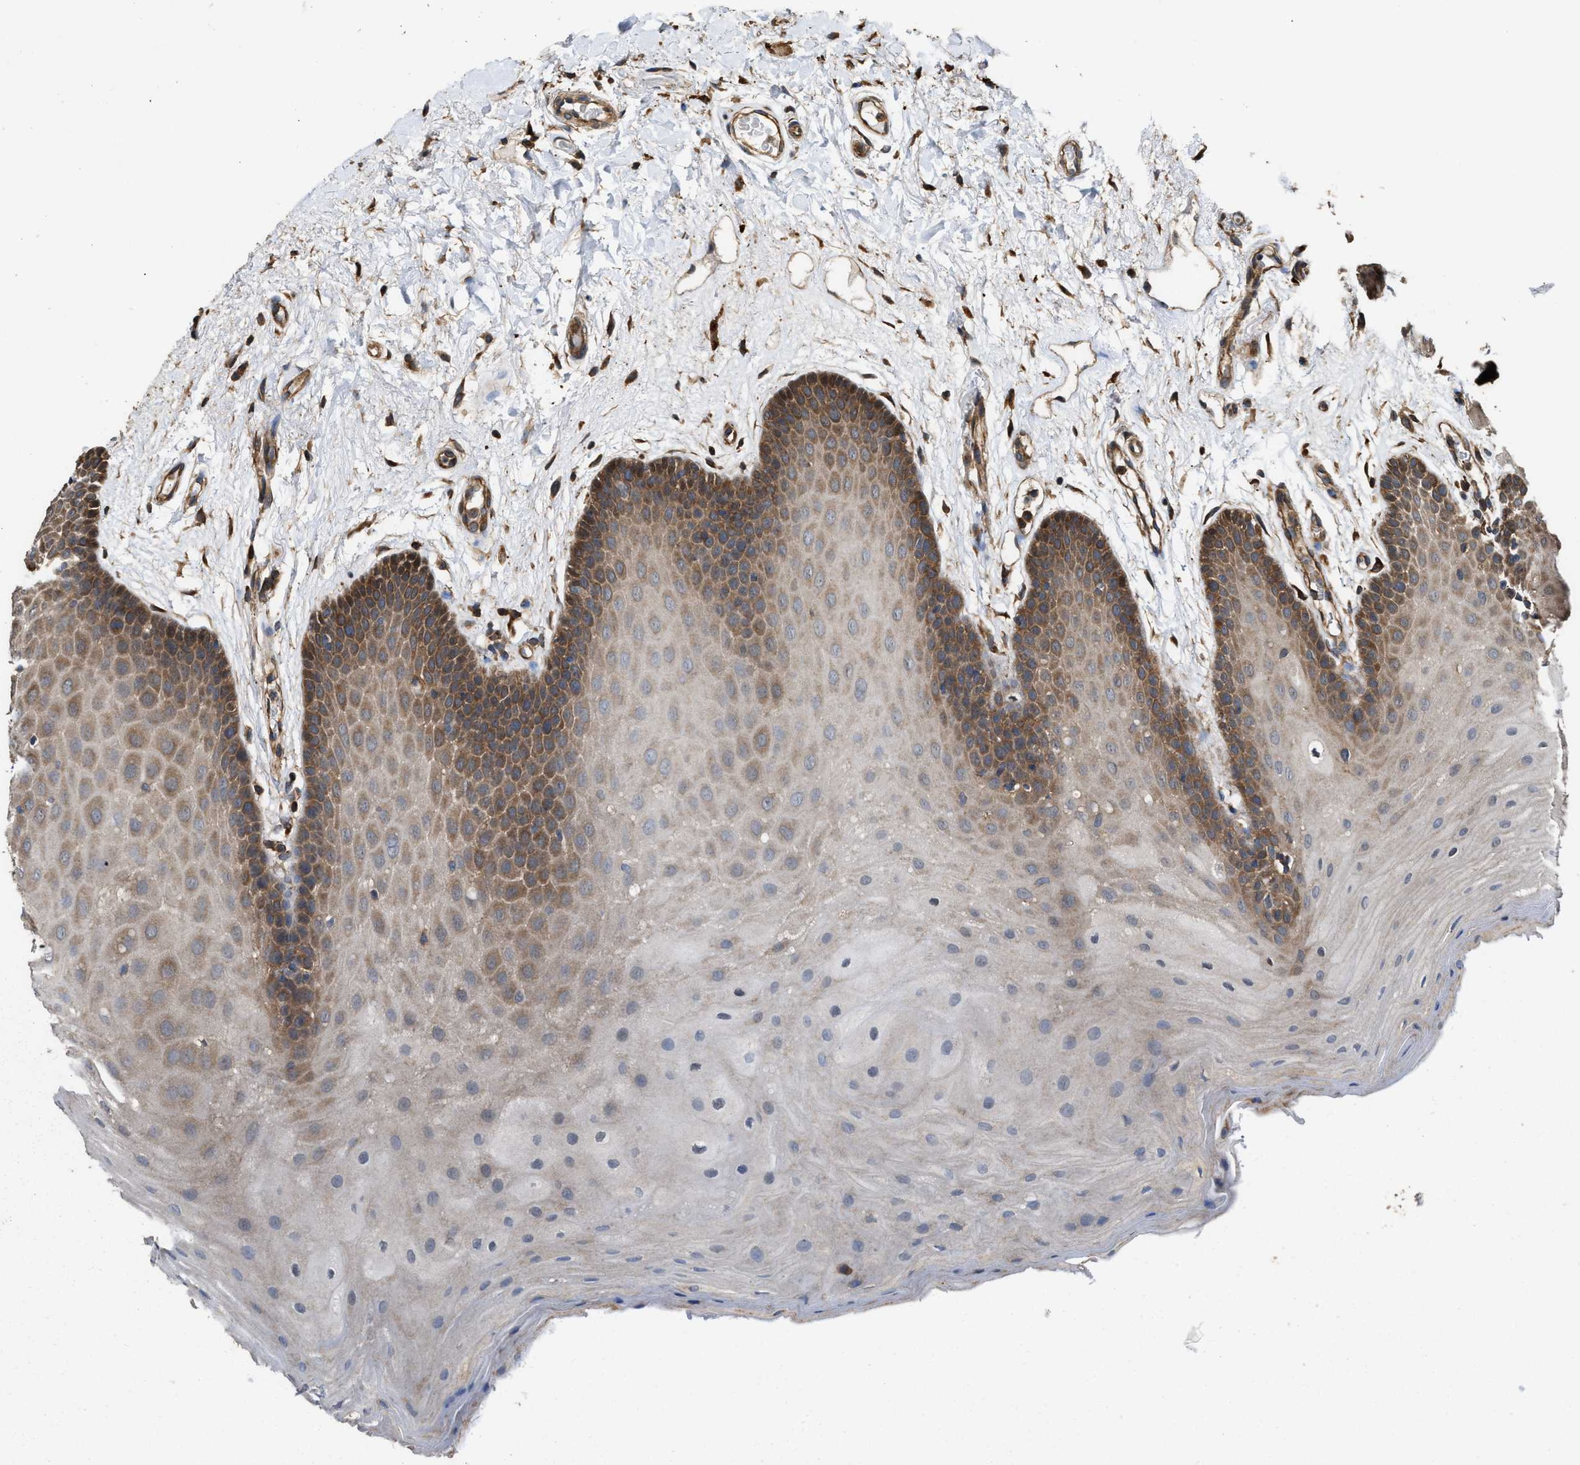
{"staining": {"intensity": "moderate", "quantity": "25%-75%", "location": "cytoplasmic/membranous"}, "tissue": "oral mucosa", "cell_type": "Squamous epithelial cells", "image_type": "normal", "snomed": [{"axis": "morphology", "description": "Normal tissue, NOS"}, {"axis": "morphology", "description": "Squamous cell carcinoma, NOS"}, {"axis": "topography", "description": "Oral tissue"}, {"axis": "topography", "description": "Head-Neck"}], "caption": "Benign oral mucosa exhibits moderate cytoplasmic/membranous positivity in approximately 25%-75% of squamous epithelial cells.", "gene": "ATIC", "patient": {"sex": "male", "age": 71}}